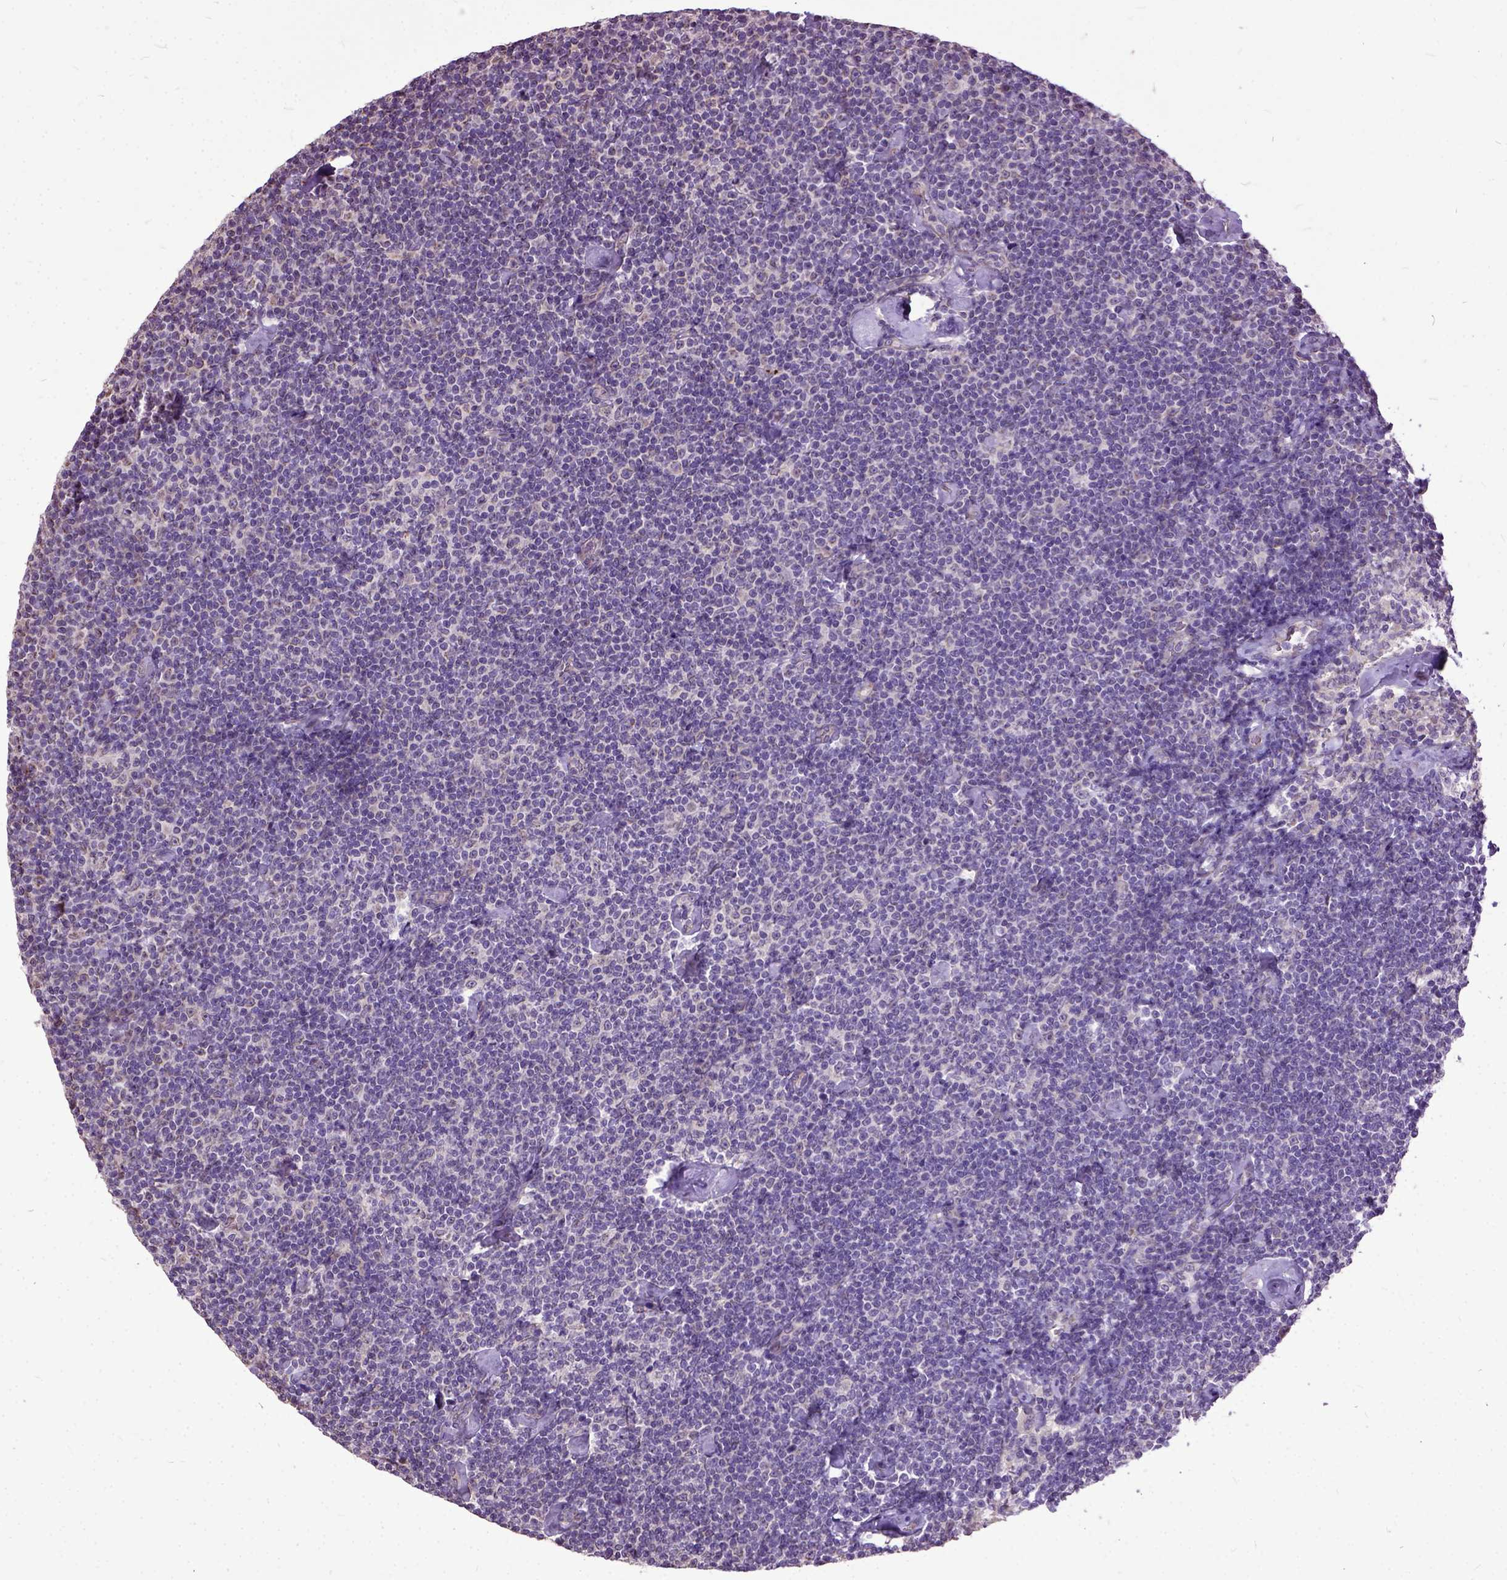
{"staining": {"intensity": "negative", "quantity": "none", "location": "none"}, "tissue": "lymphoma", "cell_type": "Tumor cells", "image_type": "cancer", "snomed": [{"axis": "morphology", "description": "Malignant lymphoma, non-Hodgkin's type, Low grade"}, {"axis": "topography", "description": "Lymph node"}], "caption": "High power microscopy image of an IHC image of lymphoma, revealing no significant positivity in tumor cells.", "gene": "AREG", "patient": {"sex": "male", "age": 81}}